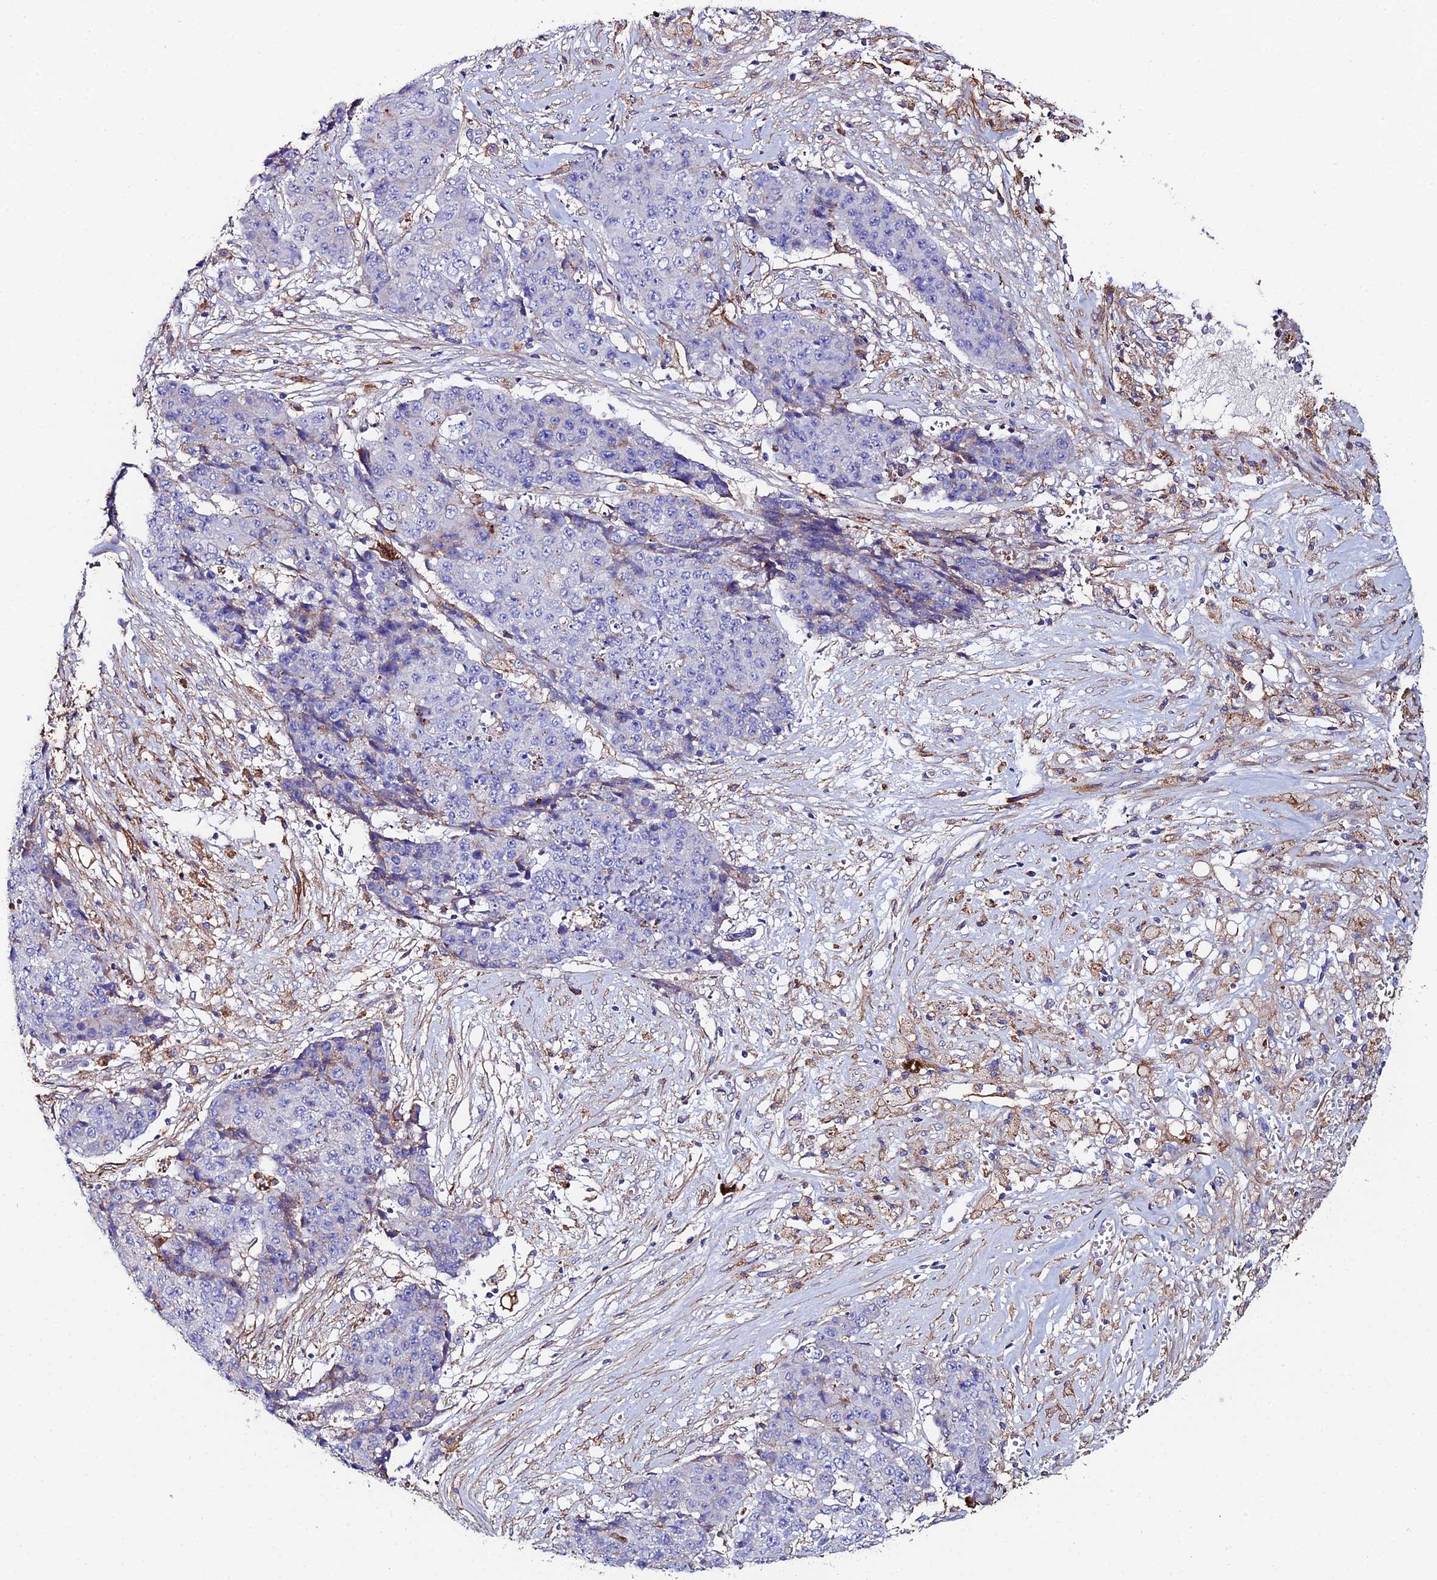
{"staining": {"intensity": "negative", "quantity": "none", "location": "none"}, "tissue": "ovarian cancer", "cell_type": "Tumor cells", "image_type": "cancer", "snomed": [{"axis": "morphology", "description": "Carcinoma, endometroid"}, {"axis": "topography", "description": "Ovary"}], "caption": "IHC of human ovarian cancer (endometroid carcinoma) demonstrates no staining in tumor cells.", "gene": "C6", "patient": {"sex": "female", "age": 42}}